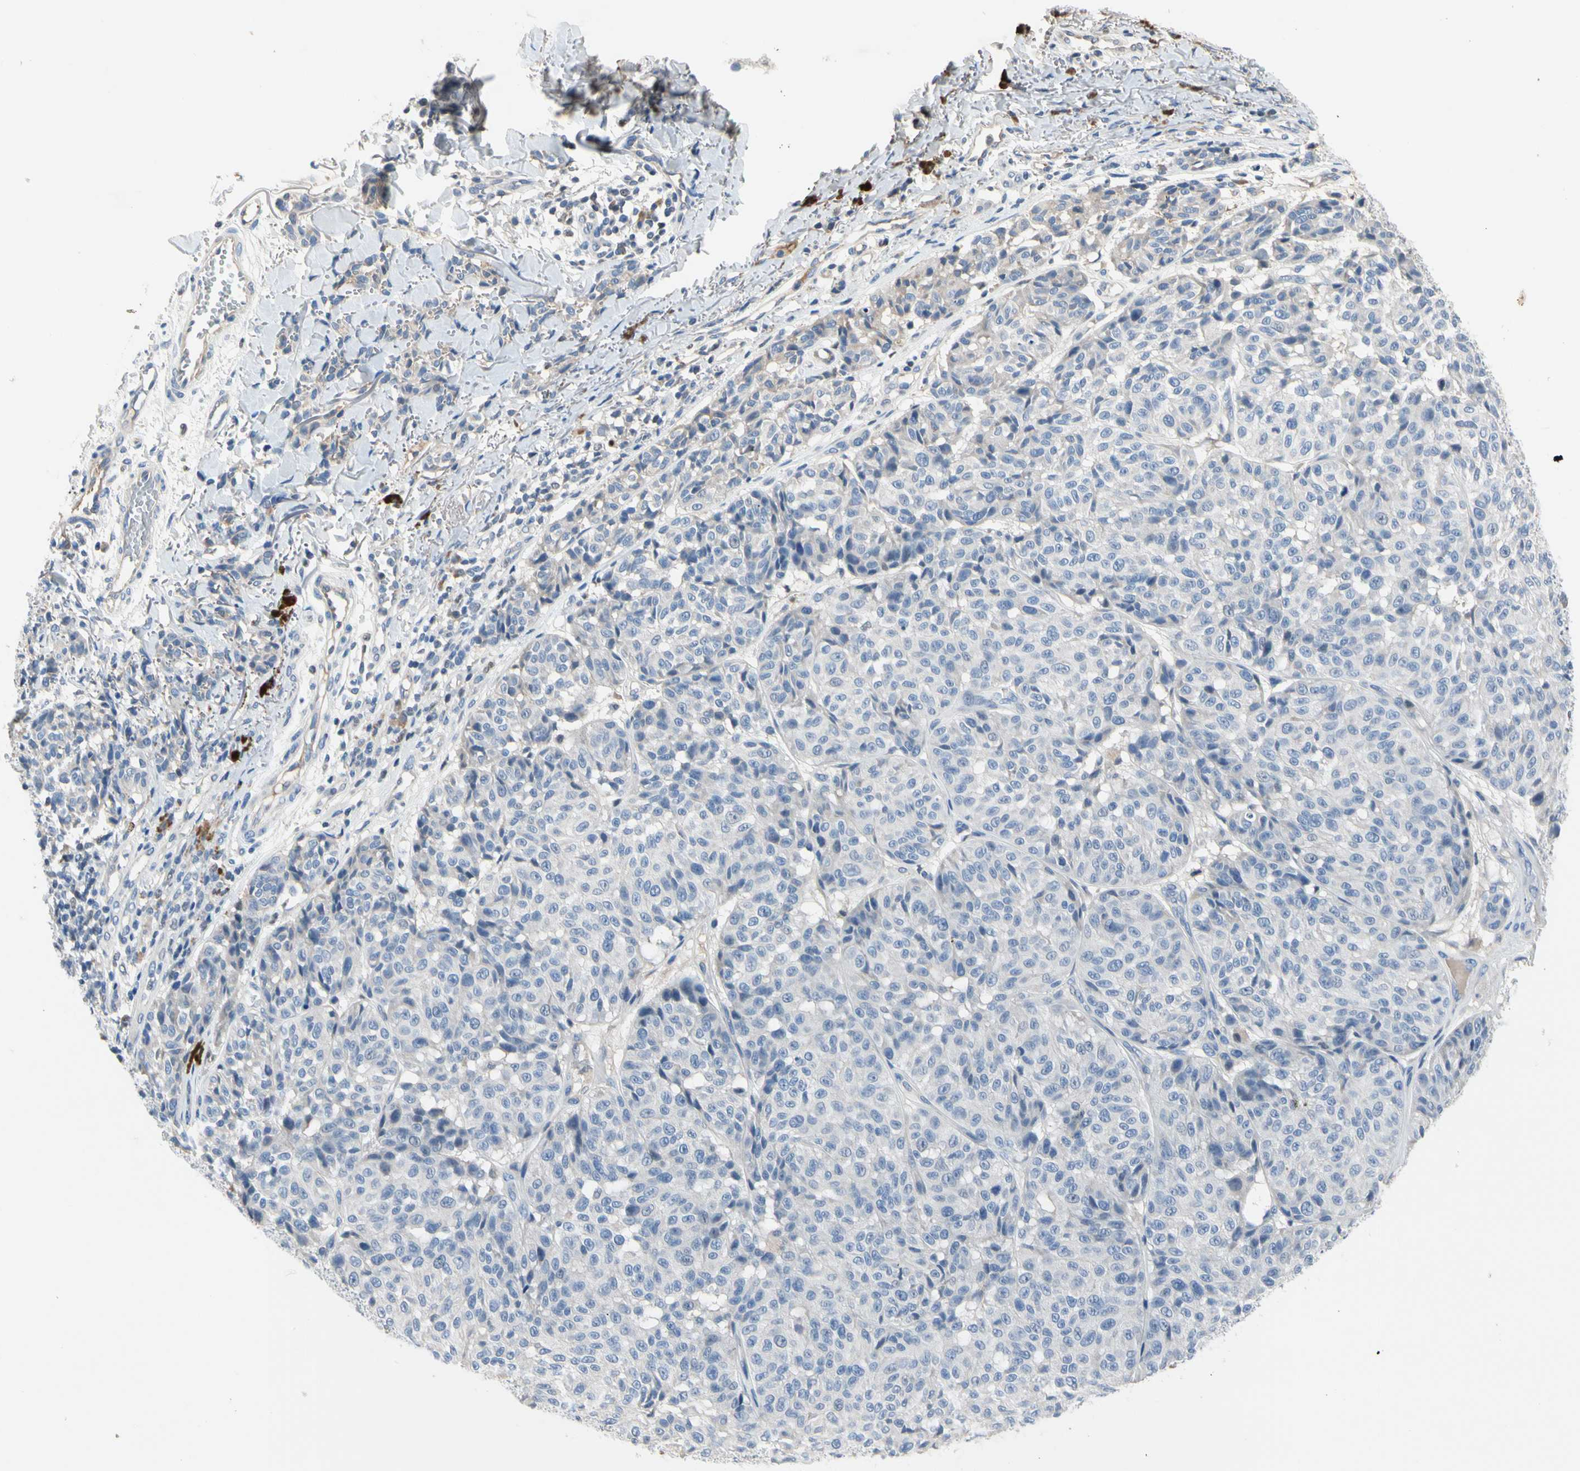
{"staining": {"intensity": "negative", "quantity": "none", "location": "none"}, "tissue": "melanoma", "cell_type": "Tumor cells", "image_type": "cancer", "snomed": [{"axis": "morphology", "description": "Malignant melanoma, NOS"}, {"axis": "topography", "description": "Skin"}], "caption": "Protein analysis of malignant melanoma reveals no significant staining in tumor cells.", "gene": "ECRG4", "patient": {"sex": "female", "age": 46}}